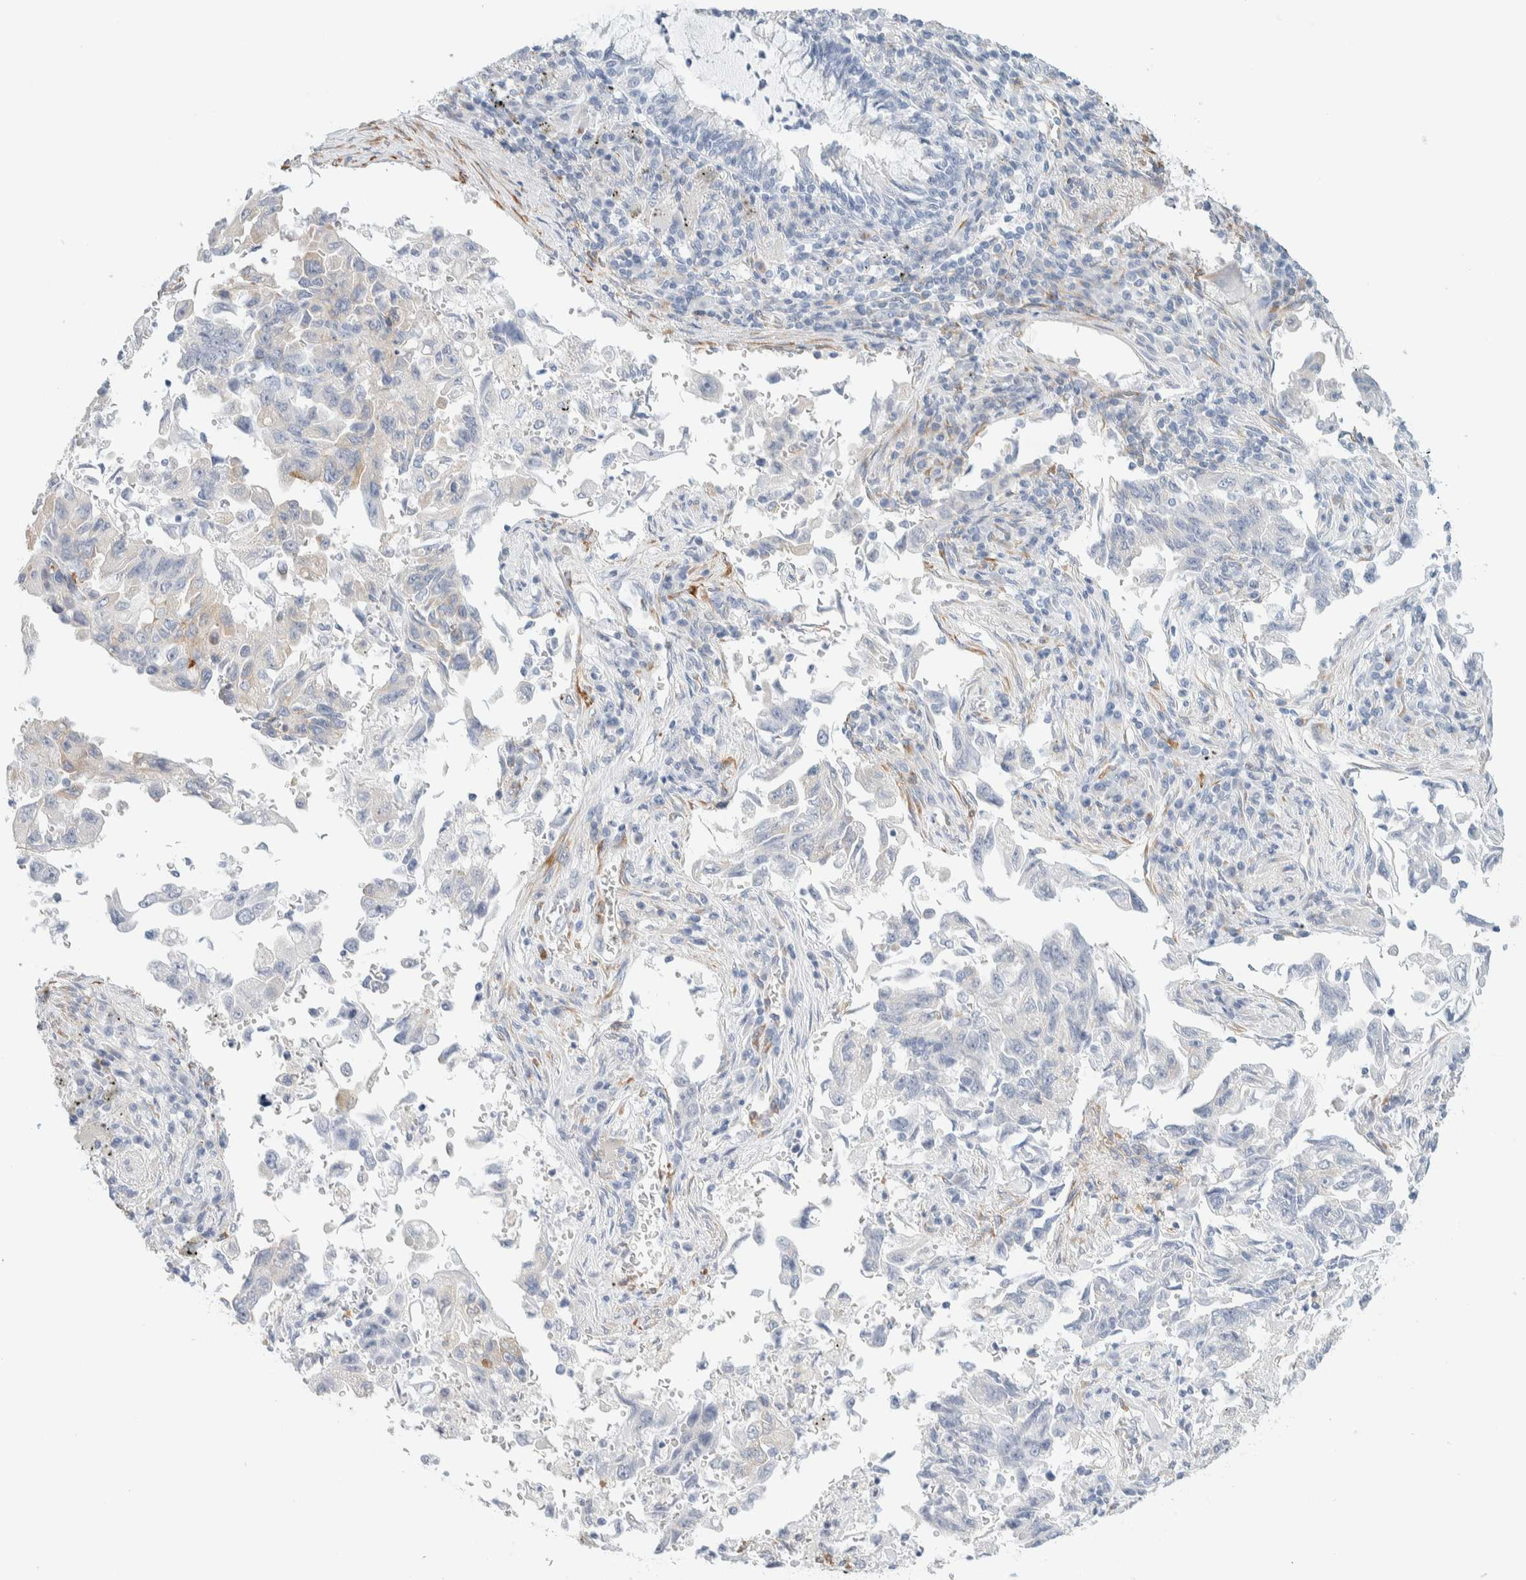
{"staining": {"intensity": "negative", "quantity": "none", "location": "none"}, "tissue": "lung cancer", "cell_type": "Tumor cells", "image_type": "cancer", "snomed": [{"axis": "morphology", "description": "Adenocarcinoma, NOS"}, {"axis": "topography", "description": "Lung"}], "caption": "This is an immunohistochemistry image of human lung cancer. There is no staining in tumor cells.", "gene": "ATCAY", "patient": {"sex": "female", "age": 51}}